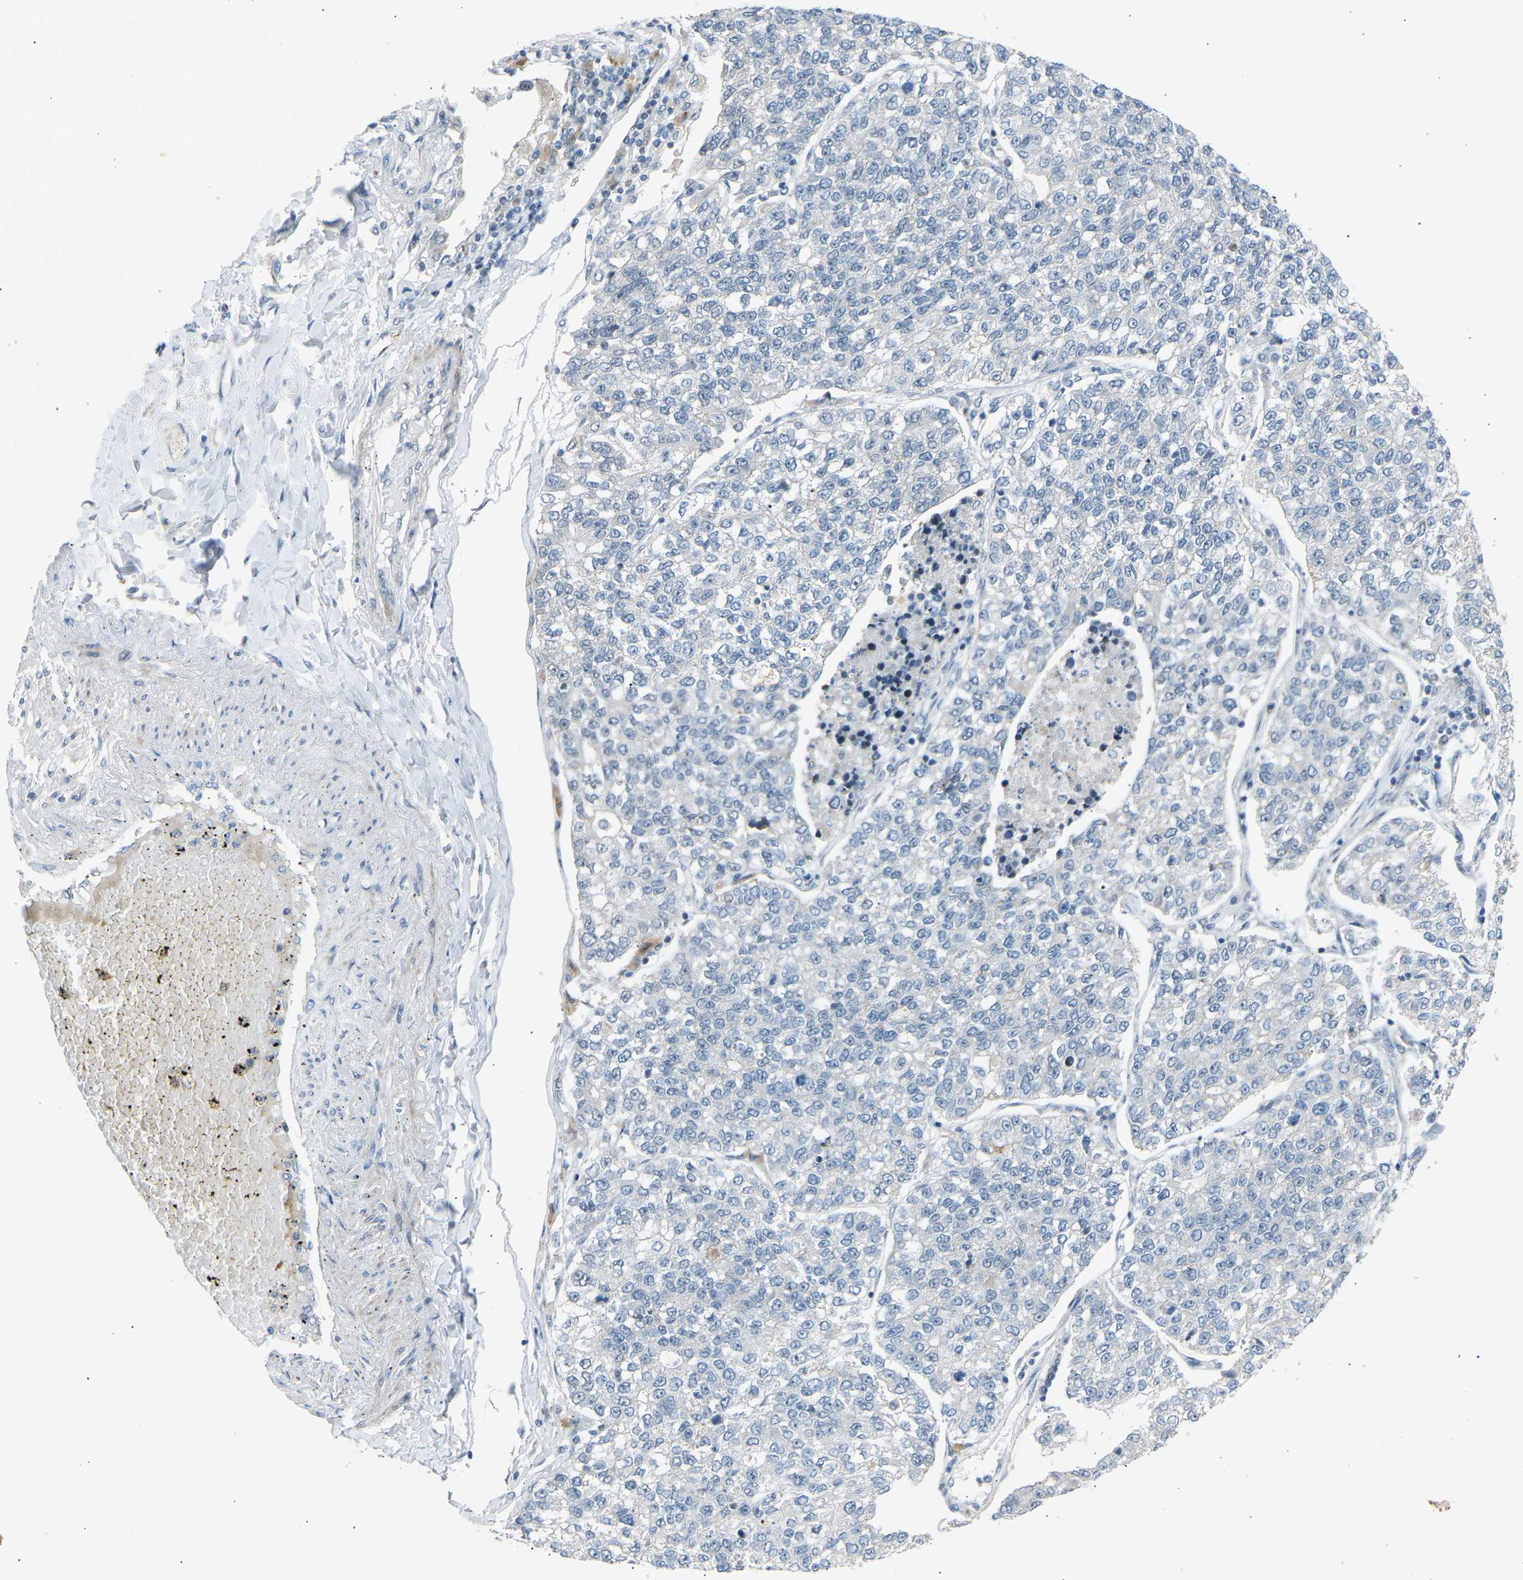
{"staining": {"intensity": "negative", "quantity": "none", "location": "none"}, "tissue": "lung cancer", "cell_type": "Tumor cells", "image_type": "cancer", "snomed": [{"axis": "morphology", "description": "Adenocarcinoma, NOS"}, {"axis": "topography", "description": "Lung"}], "caption": "Protein analysis of adenocarcinoma (lung) exhibits no significant staining in tumor cells.", "gene": "VPS41", "patient": {"sex": "male", "age": 49}}